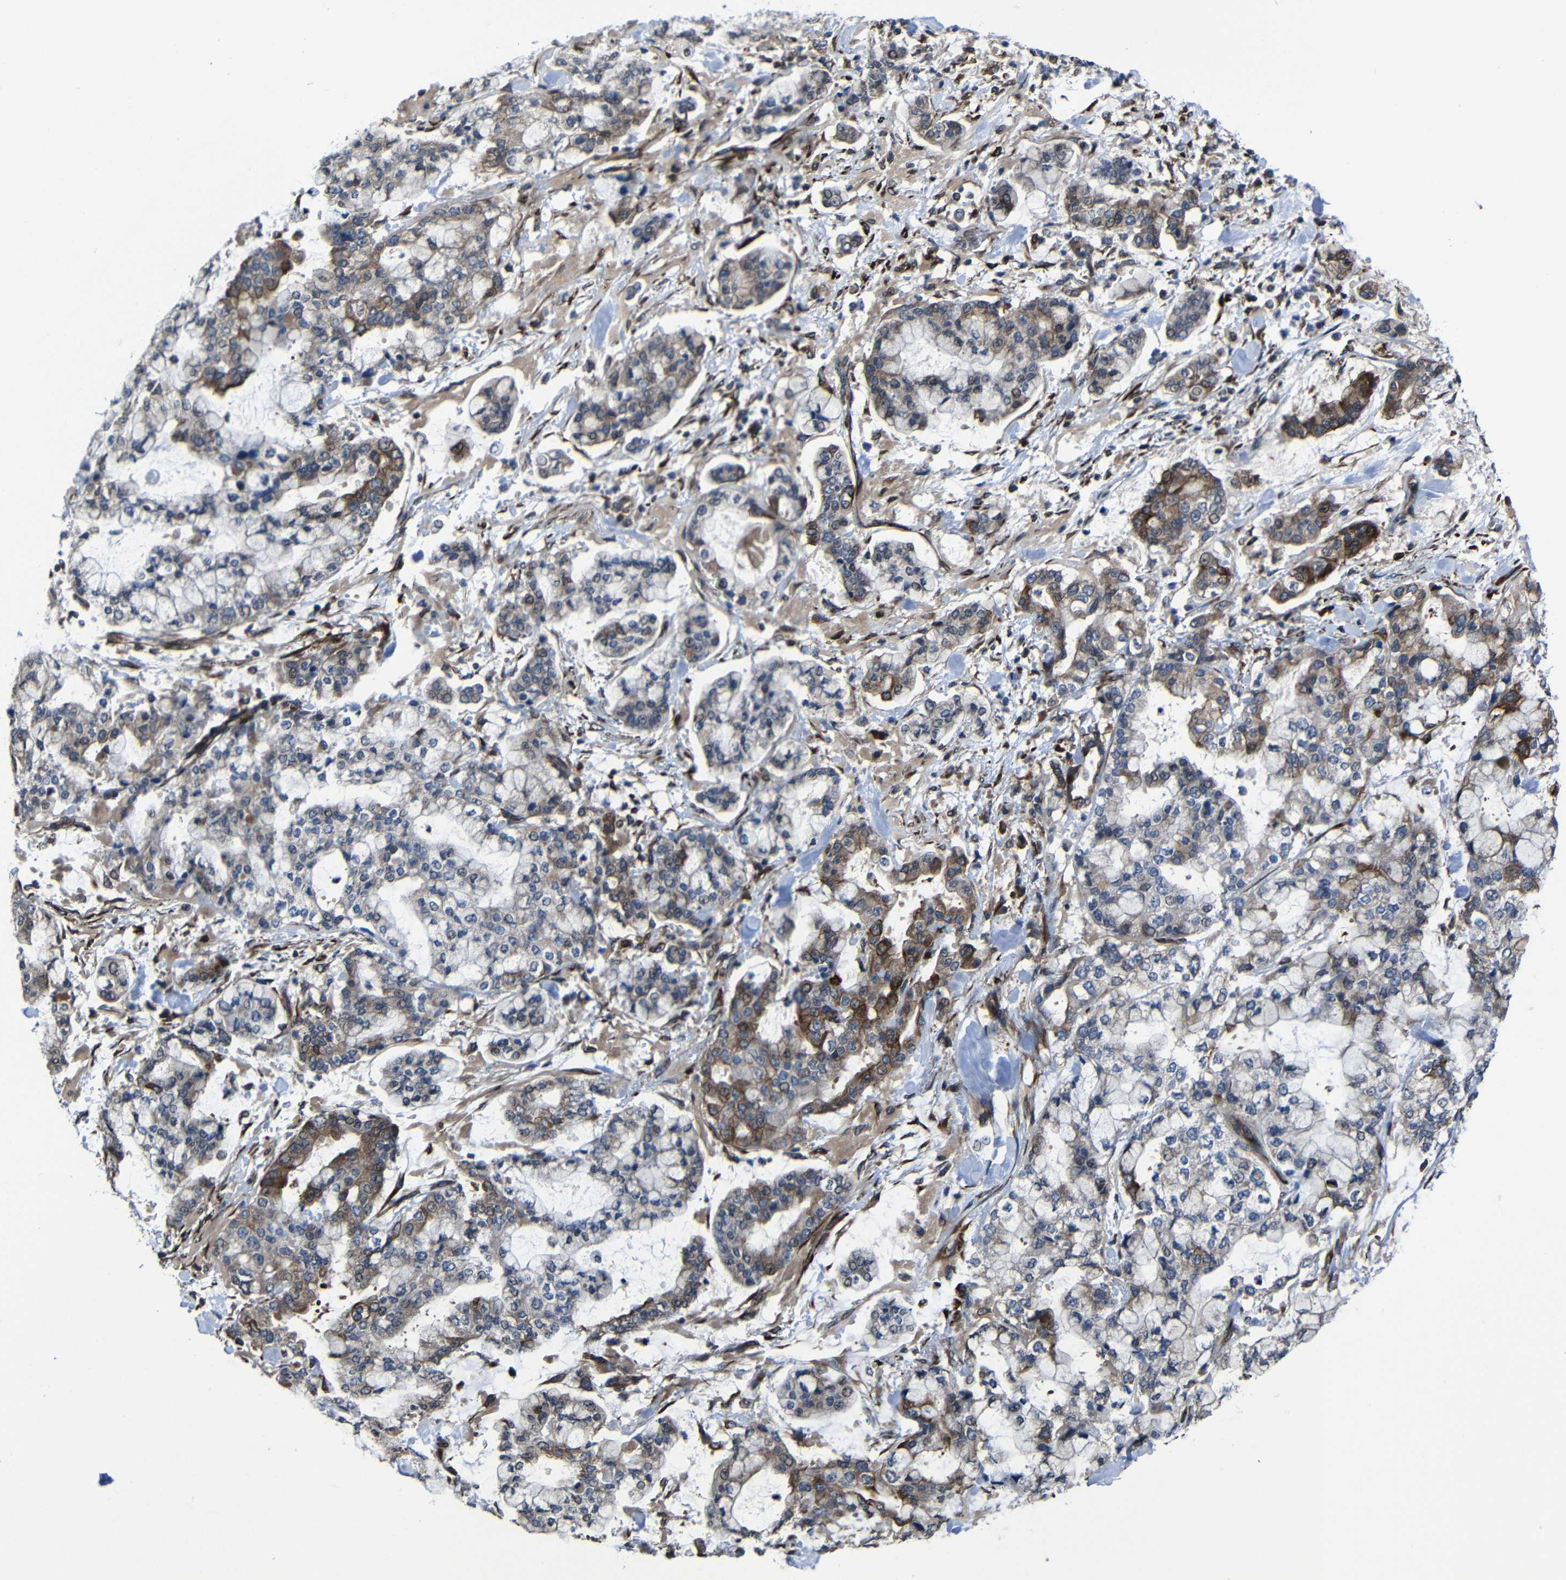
{"staining": {"intensity": "moderate", "quantity": "25%-75%", "location": "cytoplasmic/membranous"}, "tissue": "stomach cancer", "cell_type": "Tumor cells", "image_type": "cancer", "snomed": [{"axis": "morphology", "description": "Normal tissue, NOS"}, {"axis": "morphology", "description": "Adenocarcinoma, NOS"}, {"axis": "topography", "description": "Stomach, upper"}, {"axis": "topography", "description": "Stomach"}], "caption": "The micrograph exhibits immunohistochemical staining of stomach cancer. There is moderate cytoplasmic/membranous staining is appreciated in about 25%-75% of tumor cells. (DAB = brown stain, brightfield microscopy at high magnification).", "gene": "KIAA0513", "patient": {"sex": "male", "age": 76}}